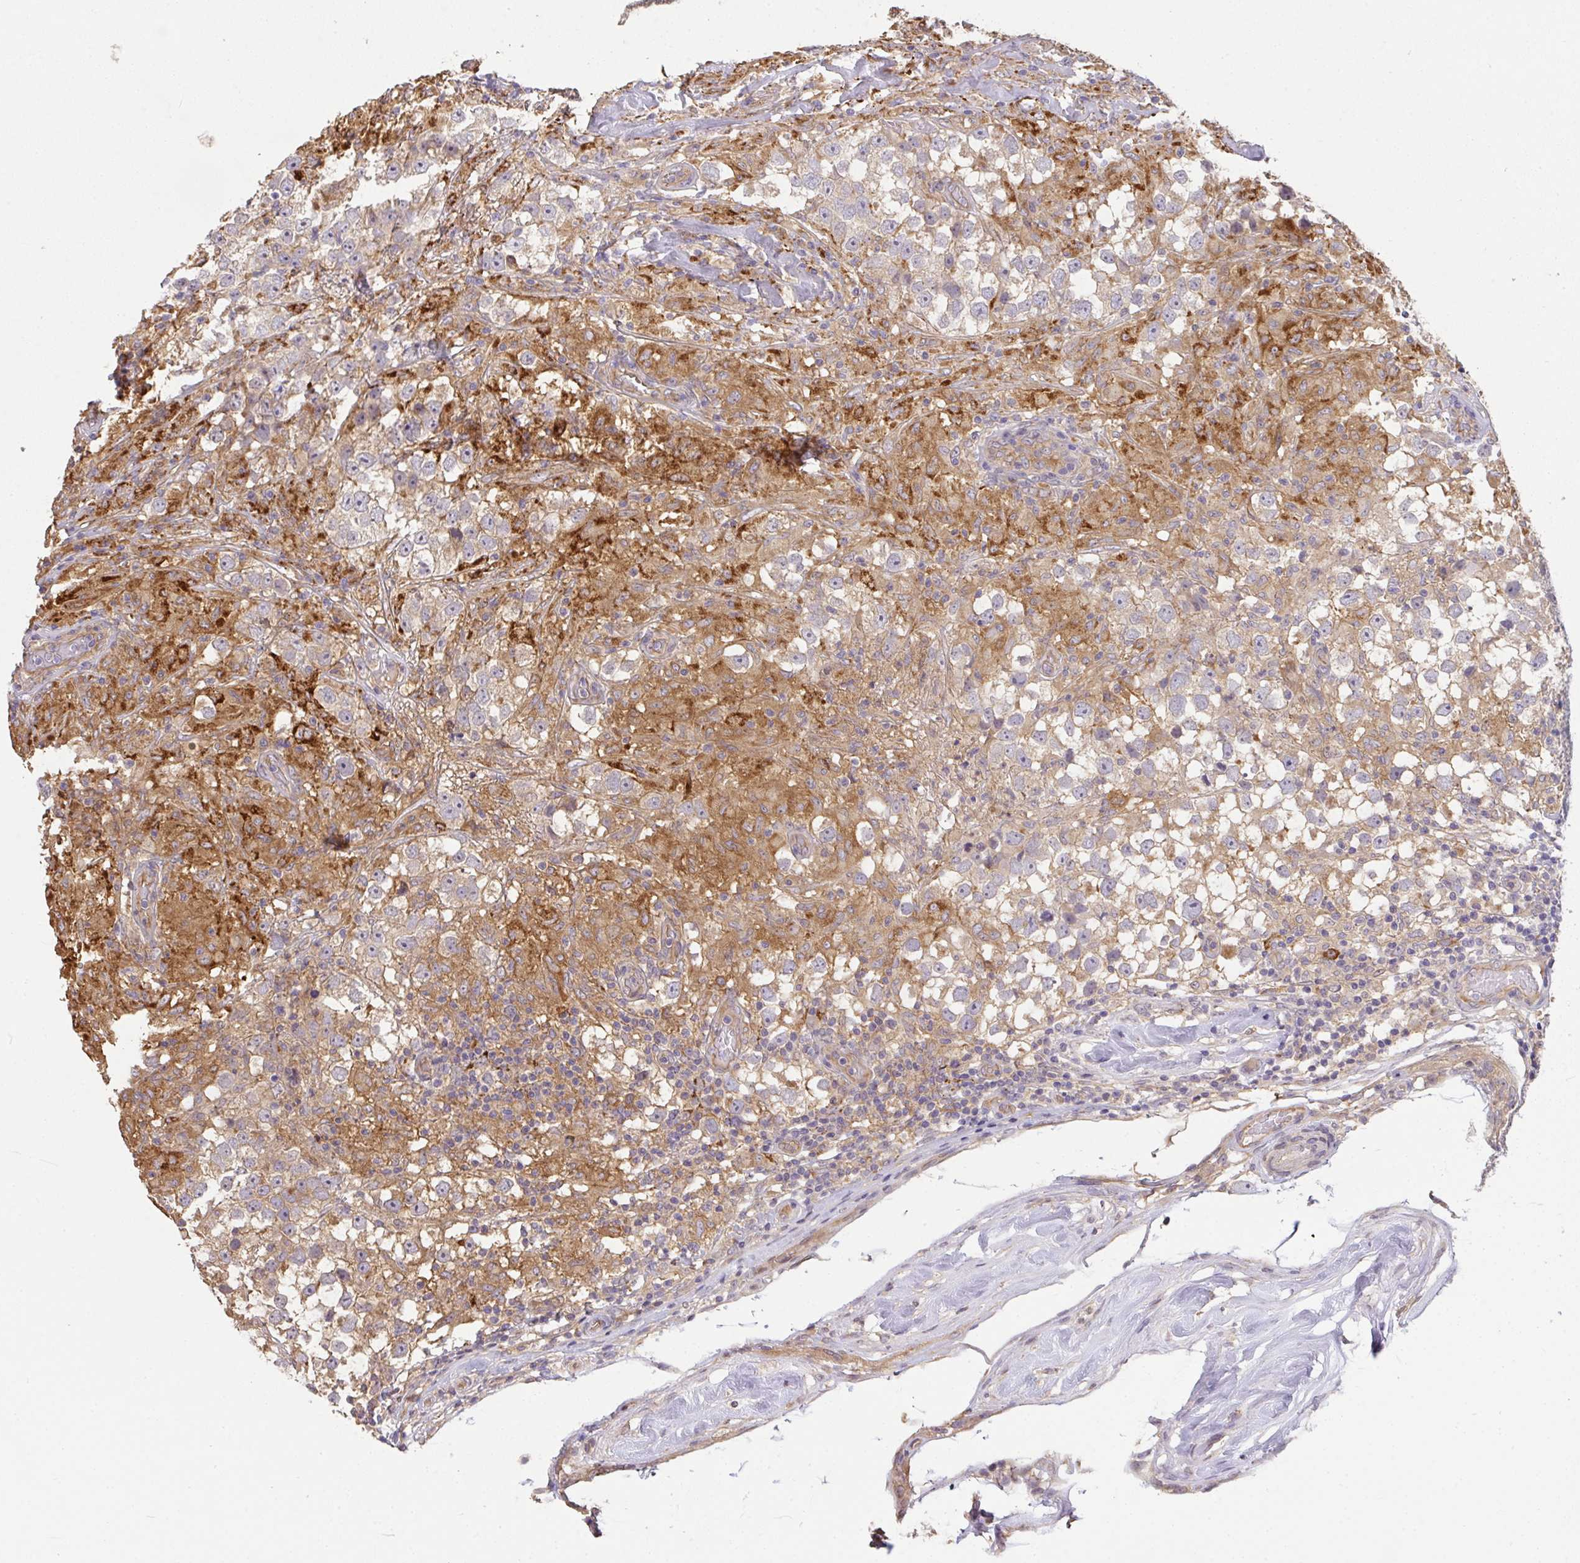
{"staining": {"intensity": "weak", "quantity": "<25%", "location": "cytoplasmic/membranous"}, "tissue": "testis cancer", "cell_type": "Tumor cells", "image_type": "cancer", "snomed": [{"axis": "morphology", "description": "Seminoma, NOS"}, {"axis": "topography", "description": "Testis"}], "caption": "An IHC image of seminoma (testis) is shown. There is no staining in tumor cells of seminoma (testis).", "gene": "EEF1AKMT1", "patient": {"sex": "male", "age": 46}}